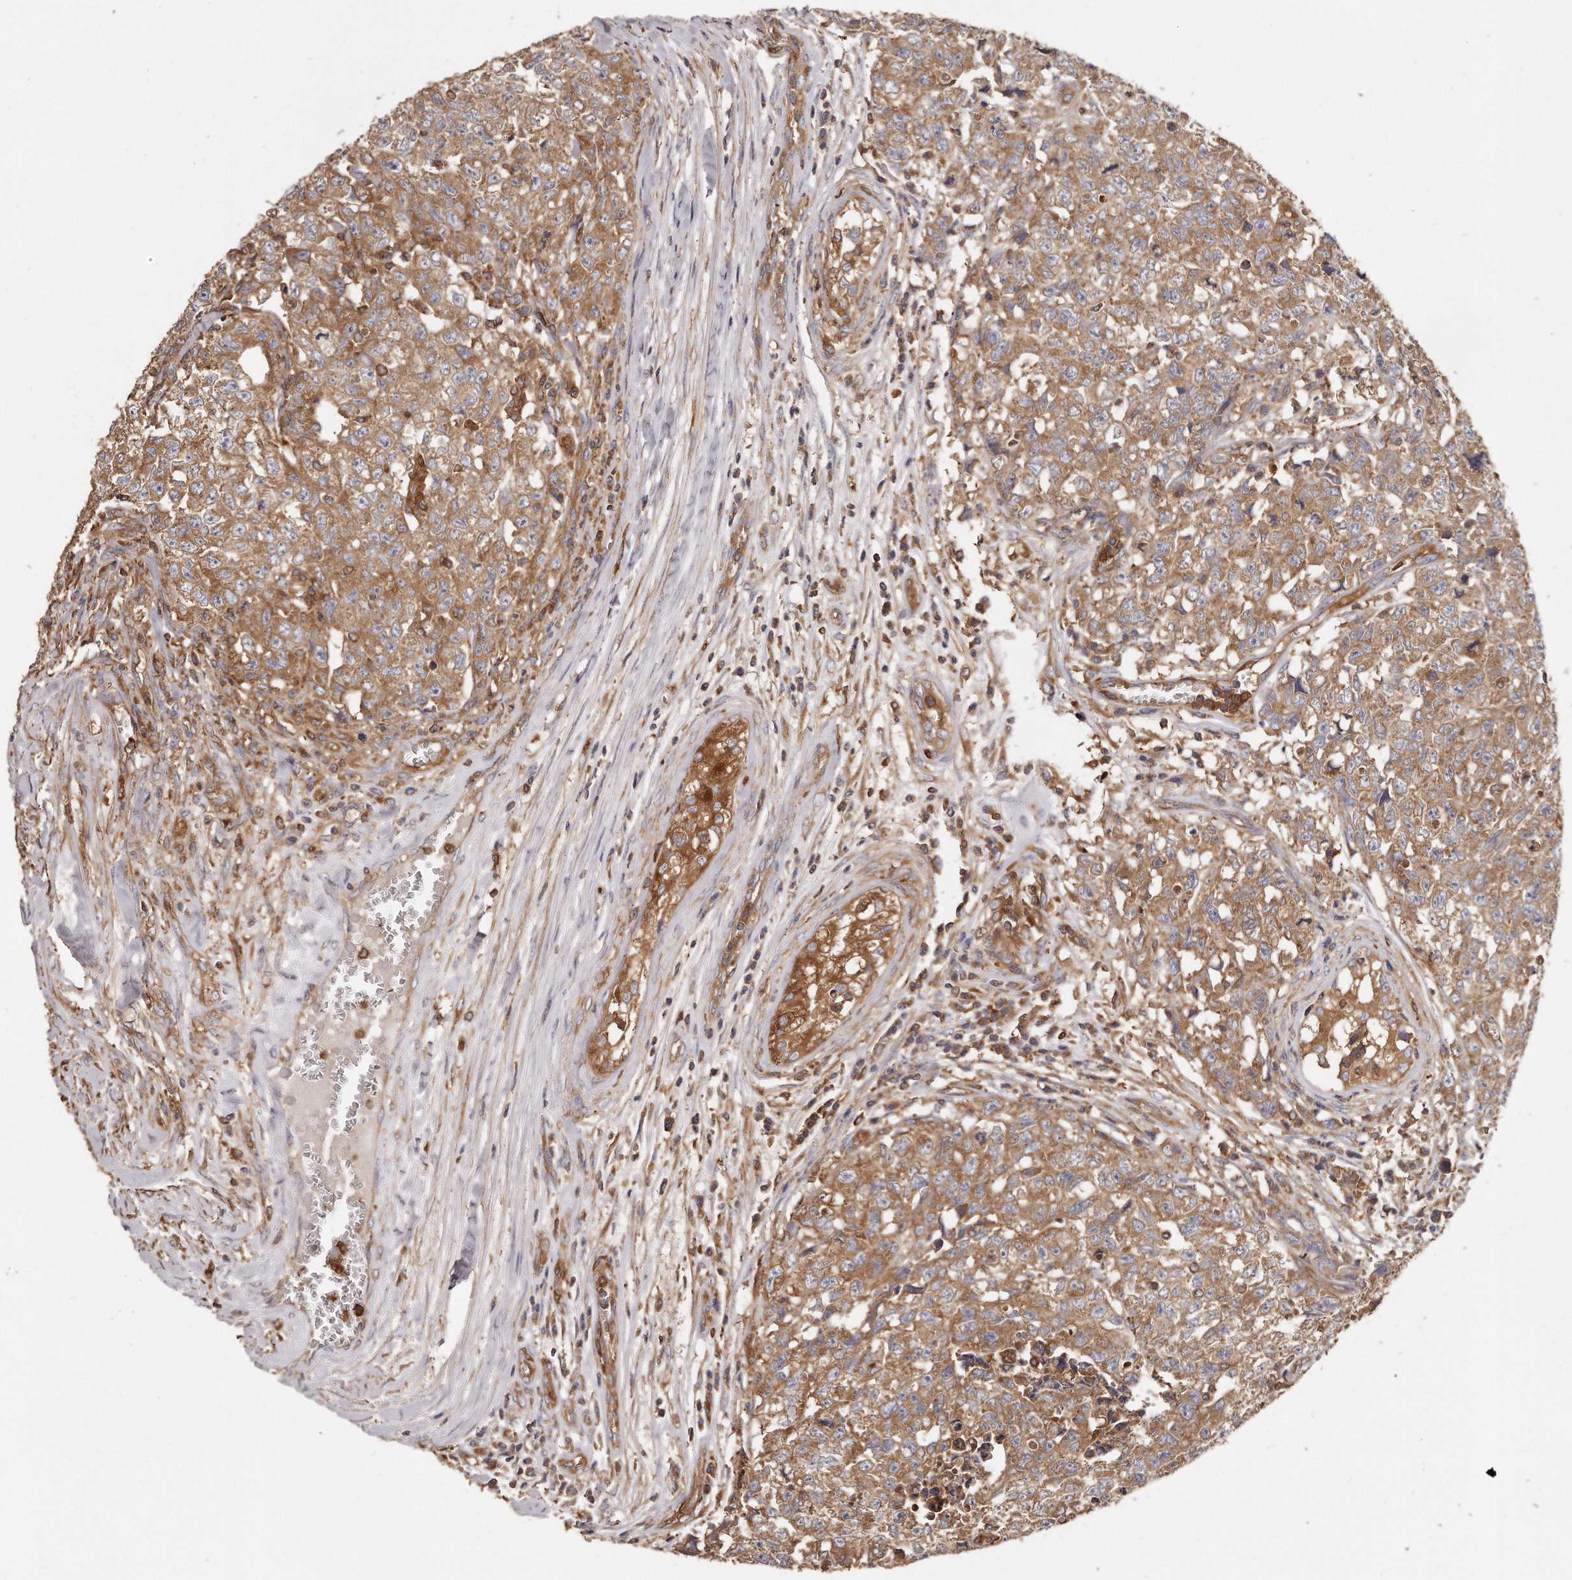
{"staining": {"intensity": "moderate", "quantity": ">75%", "location": "cytoplasmic/membranous"}, "tissue": "testis cancer", "cell_type": "Tumor cells", "image_type": "cancer", "snomed": [{"axis": "morphology", "description": "Carcinoma, Embryonal, NOS"}, {"axis": "topography", "description": "Testis"}], "caption": "There is medium levels of moderate cytoplasmic/membranous staining in tumor cells of testis embryonal carcinoma, as demonstrated by immunohistochemical staining (brown color).", "gene": "CAP1", "patient": {"sex": "male", "age": 28}}